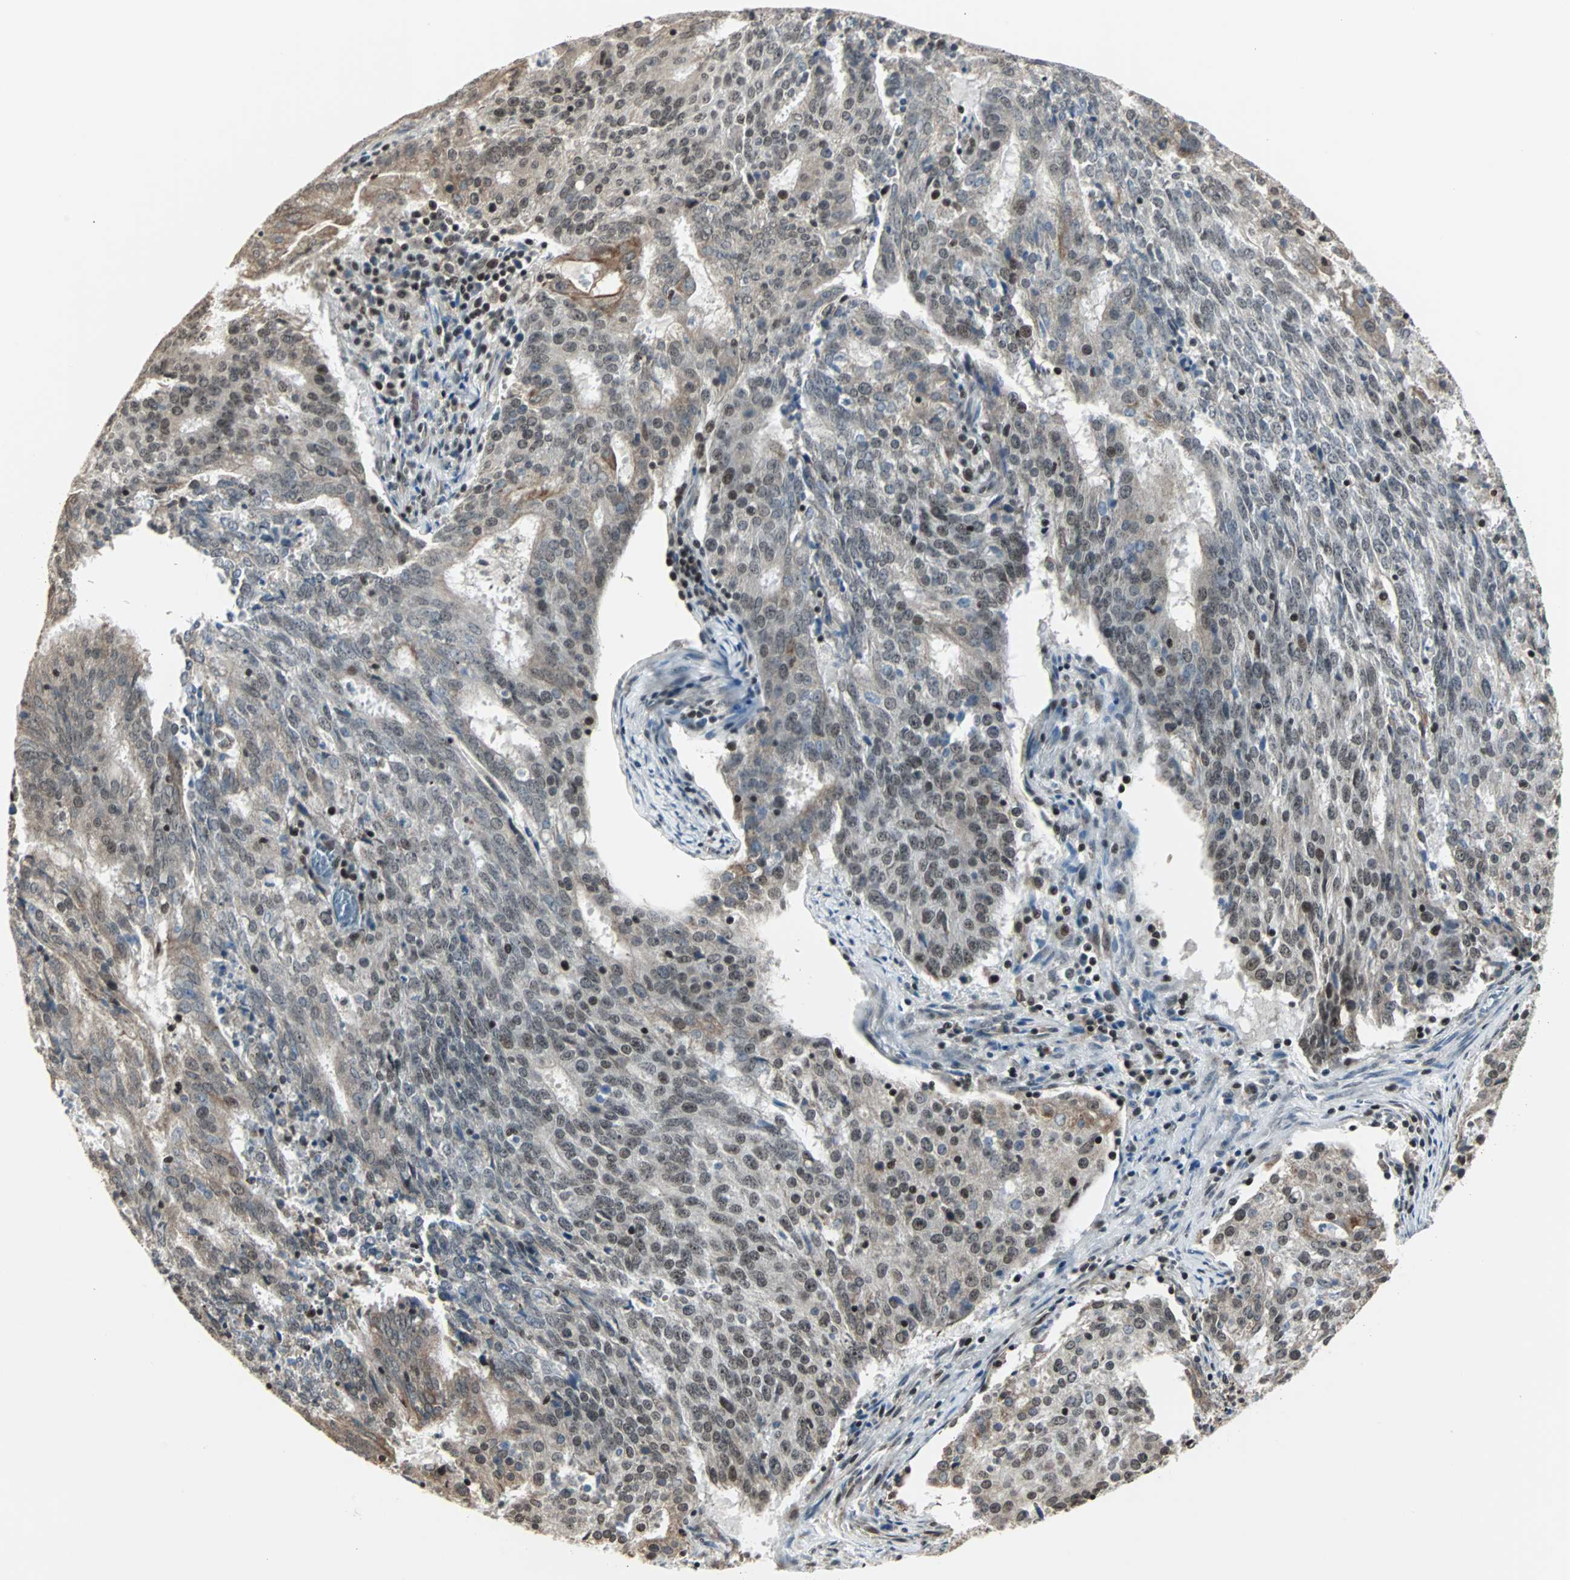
{"staining": {"intensity": "weak", "quantity": ">75%", "location": "cytoplasmic/membranous,nuclear"}, "tissue": "cervical cancer", "cell_type": "Tumor cells", "image_type": "cancer", "snomed": [{"axis": "morphology", "description": "Adenocarcinoma, NOS"}, {"axis": "topography", "description": "Cervix"}], "caption": "A histopathology image showing weak cytoplasmic/membranous and nuclear positivity in approximately >75% of tumor cells in adenocarcinoma (cervical), as visualized by brown immunohistochemical staining.", "gene": "TERF2IP", "patient": {"sex": "female", "age": 44}}